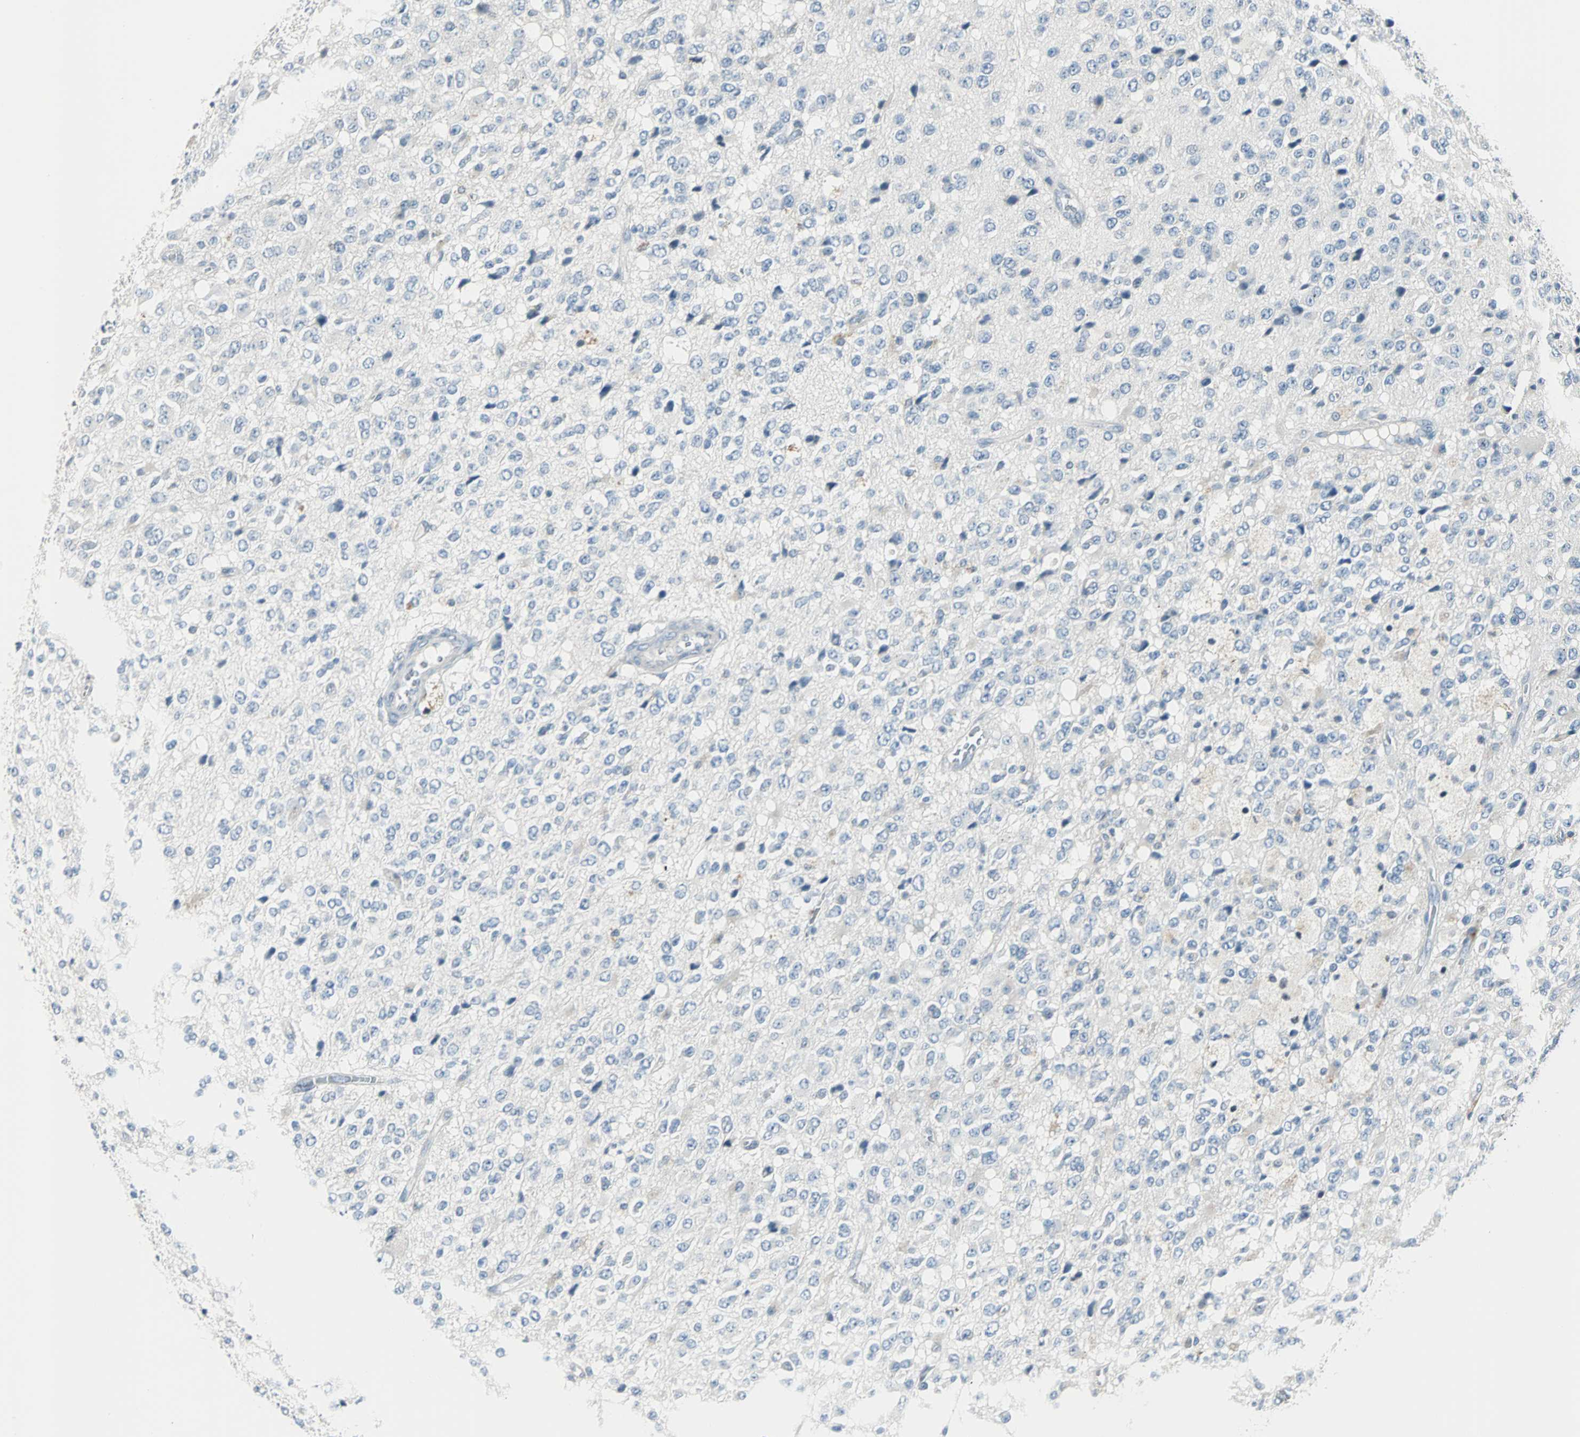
{"staining": {"intensity": "negative", "quantity": "none", "location": "none"}, "tissue": "glioma", "cell_type": "Tumor cells", "image_type": "cancer", "snomed": [{"axis": "morphology", "description": "Glioma, malignant, High grade"}, {"axis": "topography", "description": "pancreas cauda"}], "caption": "This is an IHC image of glioma. There is no staining in tumor cells.", "gene": "SOX30", "patient": {"sex": "male", "age": 60}}